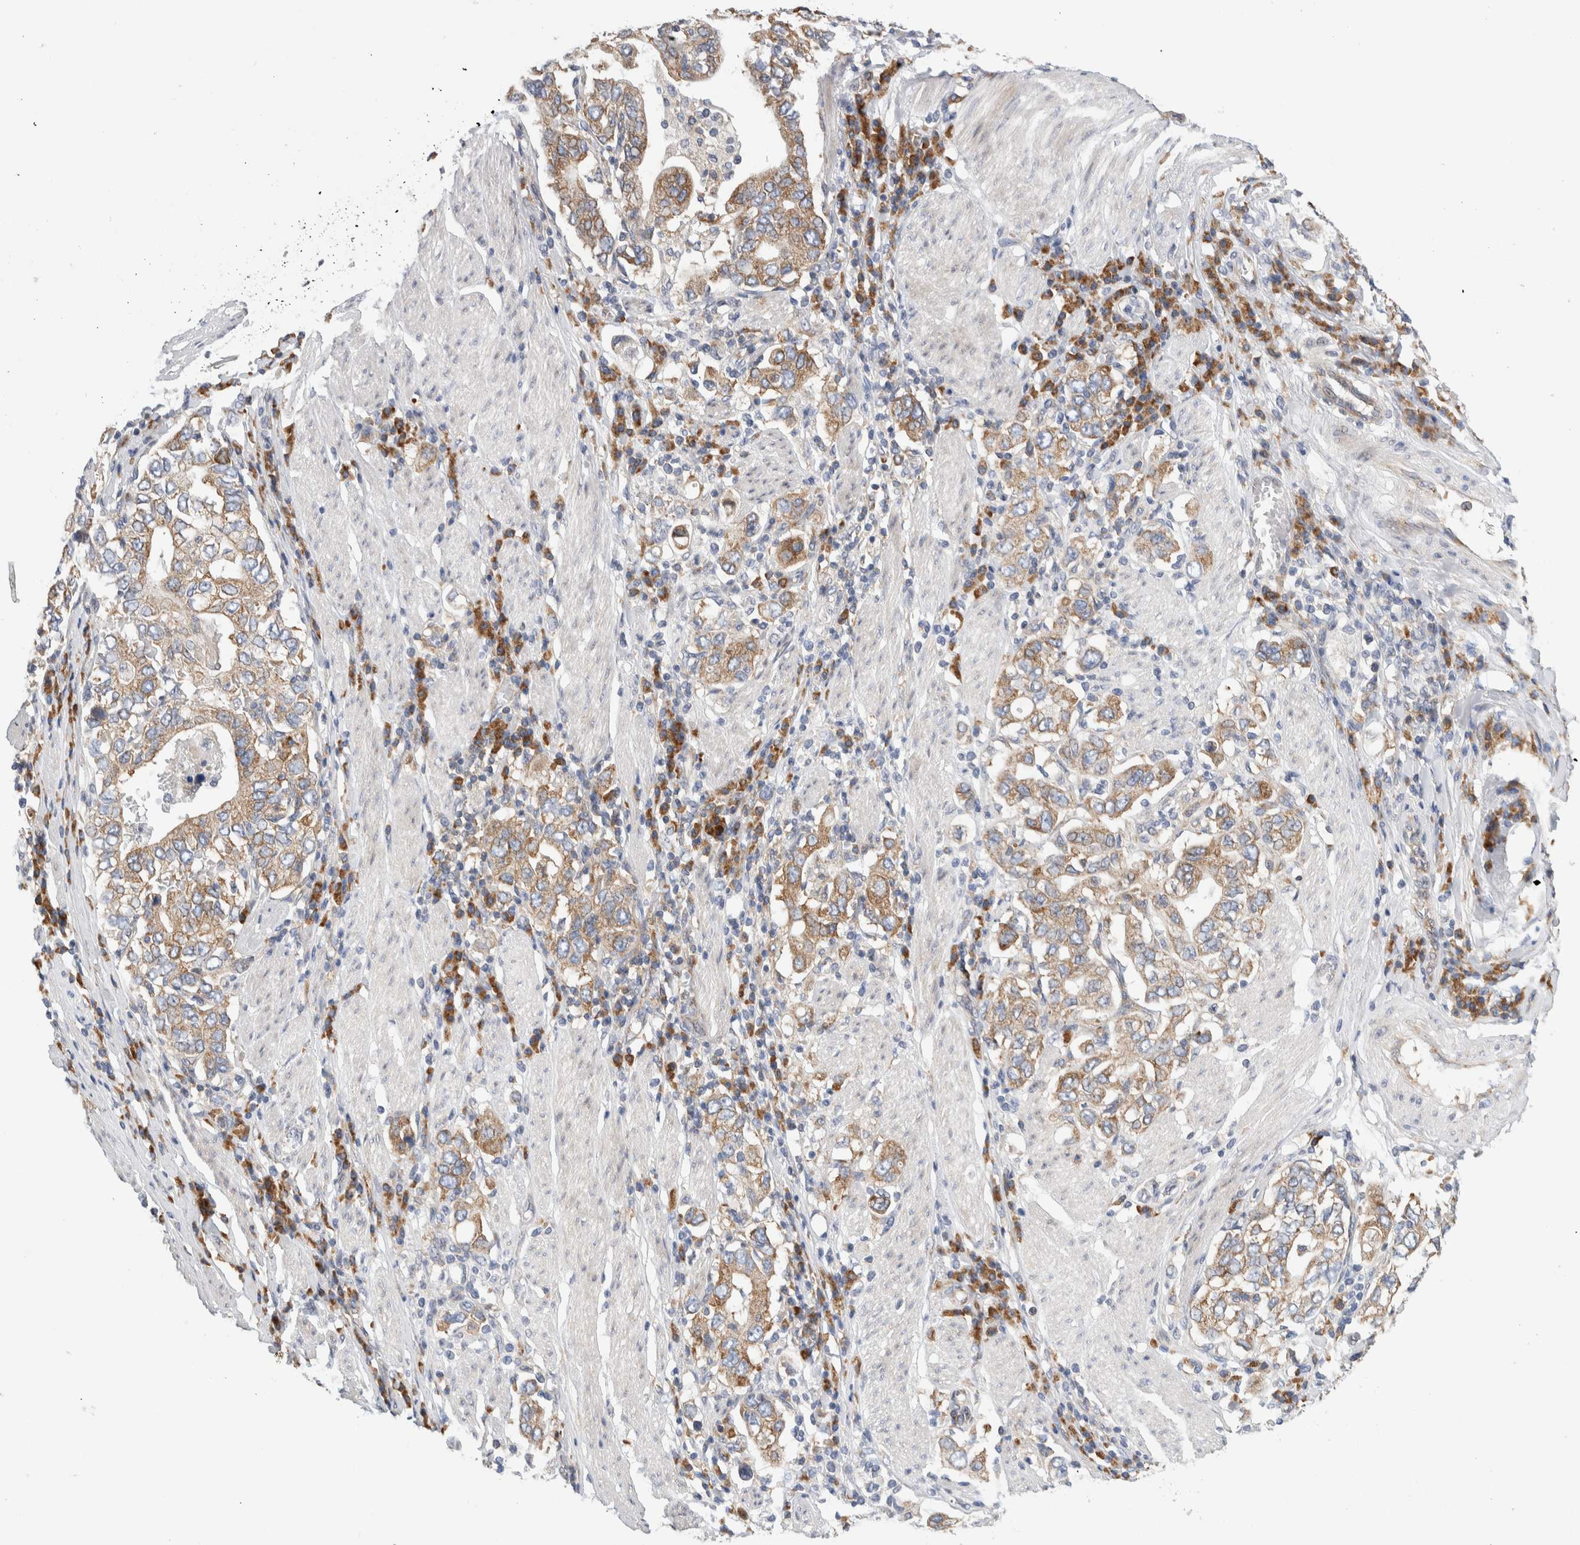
{"staining": {"intensity": "moderate", "quantity": ">75%", "location": "cytoplasmic/membranous"}, "tissue": "stomach cancer", "cell_type": "Tumor cells", "image_type": "cancer", "snomed": [{"axis": "morphology", "description": "Adenocarcinoma, NOS"}, {"axis": "topography", "description": "Stomach, upper"}], "caption": "Human stomach cancer (adenocarcinoma) stained with a brown dye displays moderate cytoplasmic/membranous positive expression in about >75% of tumor cells.", "gene": "RACK1", "patient": {"sex": "male", "age": 62}}